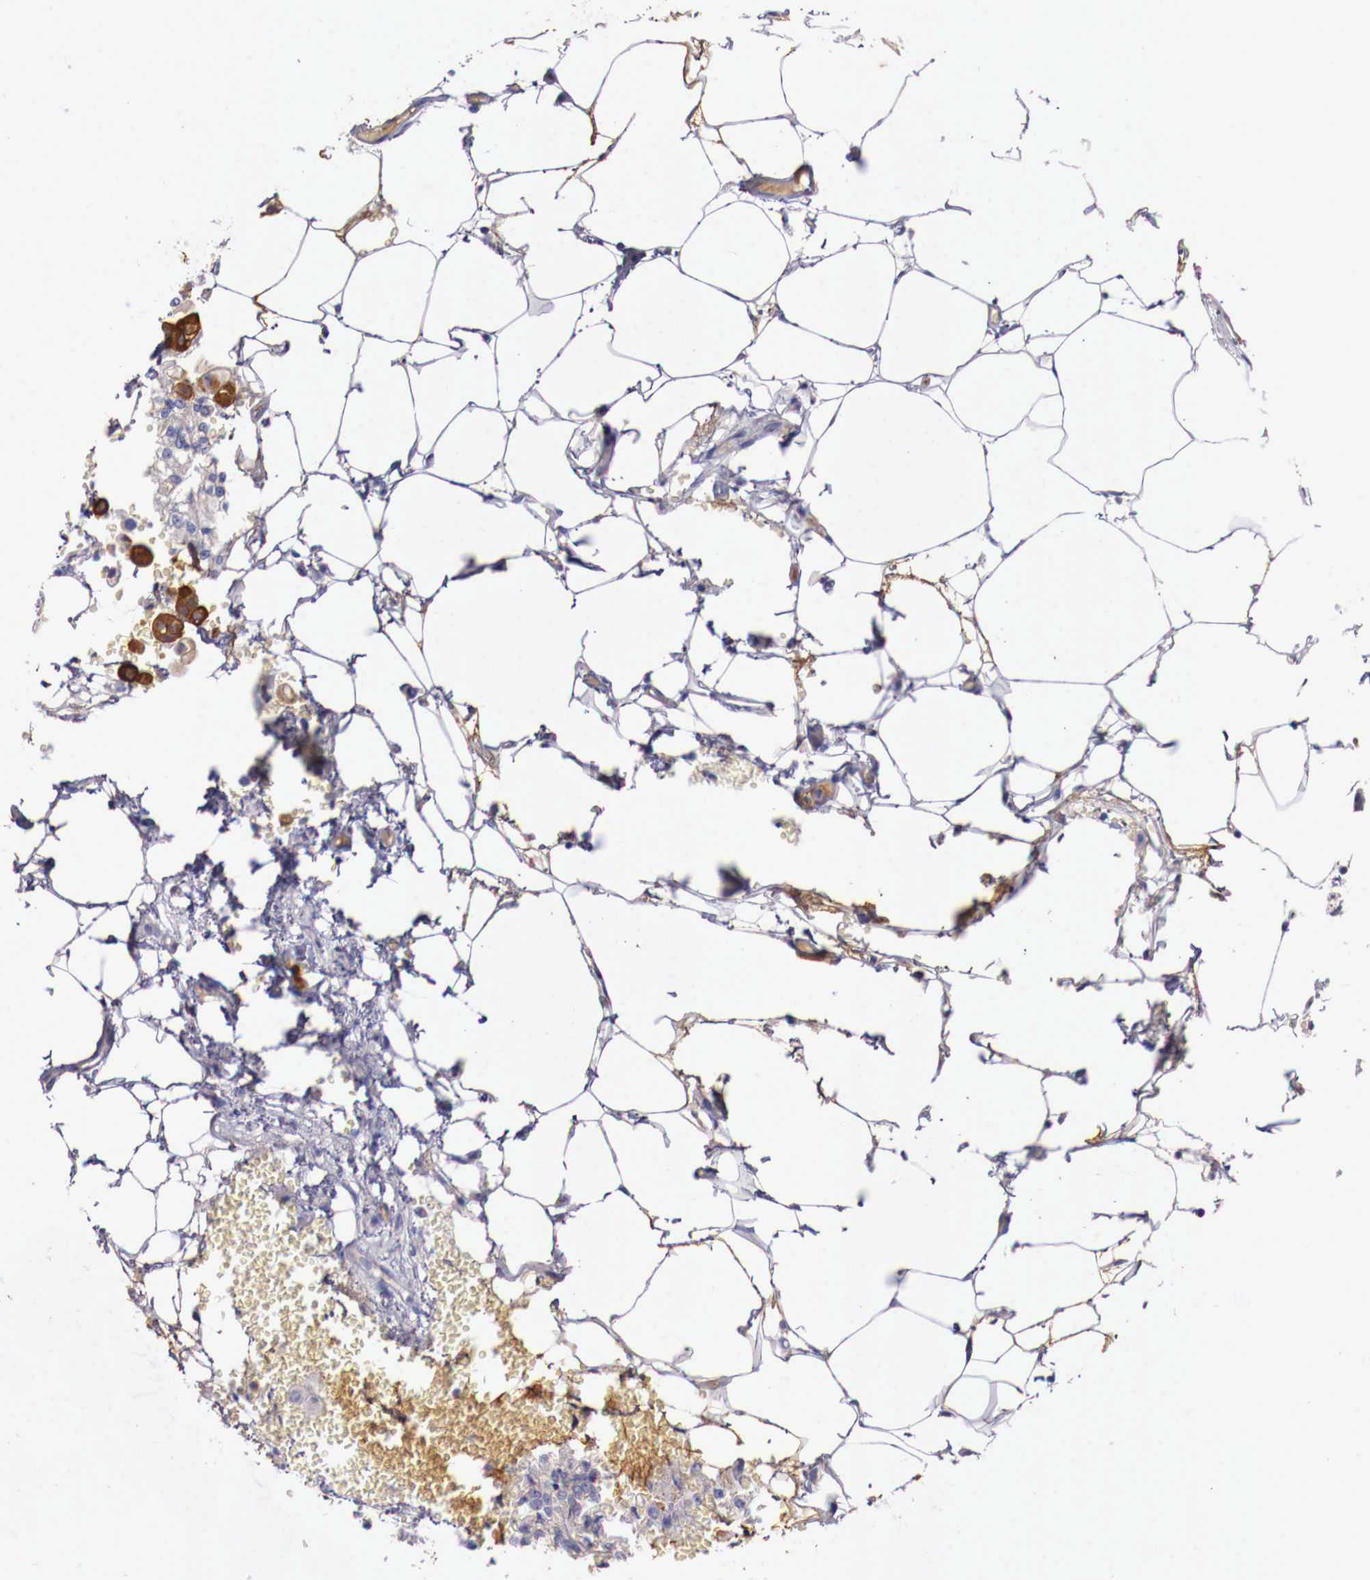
{"staining": {"intensity": "moderate", "quantity": "25%-75%", "location": "cytoplasmic/membranous"}, "tissue": "renal cancer", "cell_type": "Tumor cells", "image_type": "cancer", "snomed": [{"axis": "morphology", "description": "Adenocarcinoma, NOS"}, {"axis": "topography", "description": "Kidney"}], "caption": "A brown stain shows moderate cytoplasmic/membranous staining of a protein in human renal cancer tumor cells.", "gene": "PITPNA", "patient": {"sex": "female", "age": 56}}